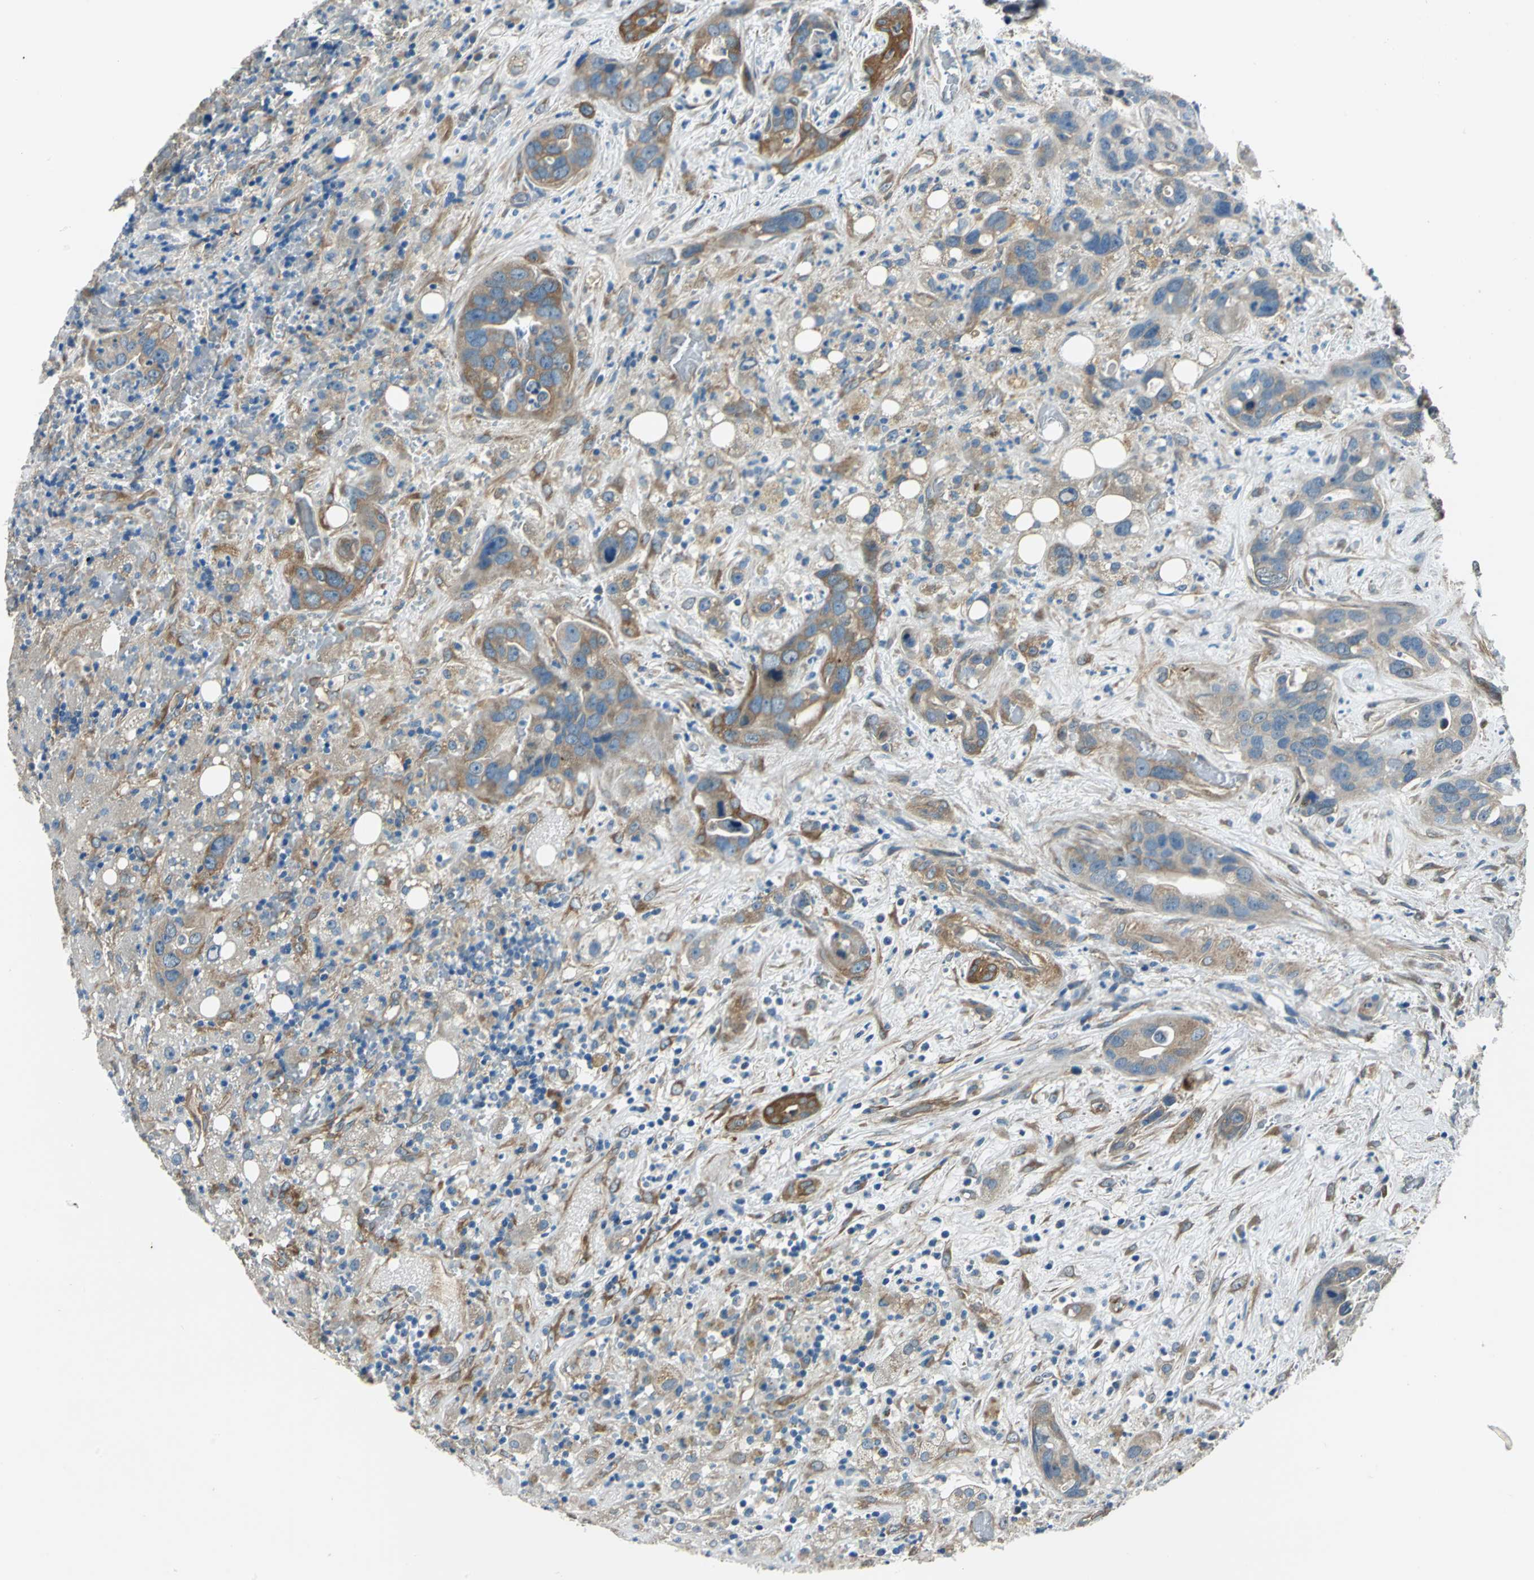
{"staining": {"intensity": "weak", "quantity": "25%-75%", "location": "cytoplasmic/membranous"}, "tissue": "liver cancer", "cell_type": "Tumor cells", "image_type": "cancer", "snomed": [{"axis": "morphology", "description": "Cholangiocarcinoma"}, {"axis": "topography", "description": "Liver"}], "caption": "Brown immunohistochemical staining in liver cancer exhibits weak cytoplasmic/membranous staining in approximately 25%-75% of tumor cells.", "gene": "CDC42EP1", "patient": {"sex": "female", "age": 65}}